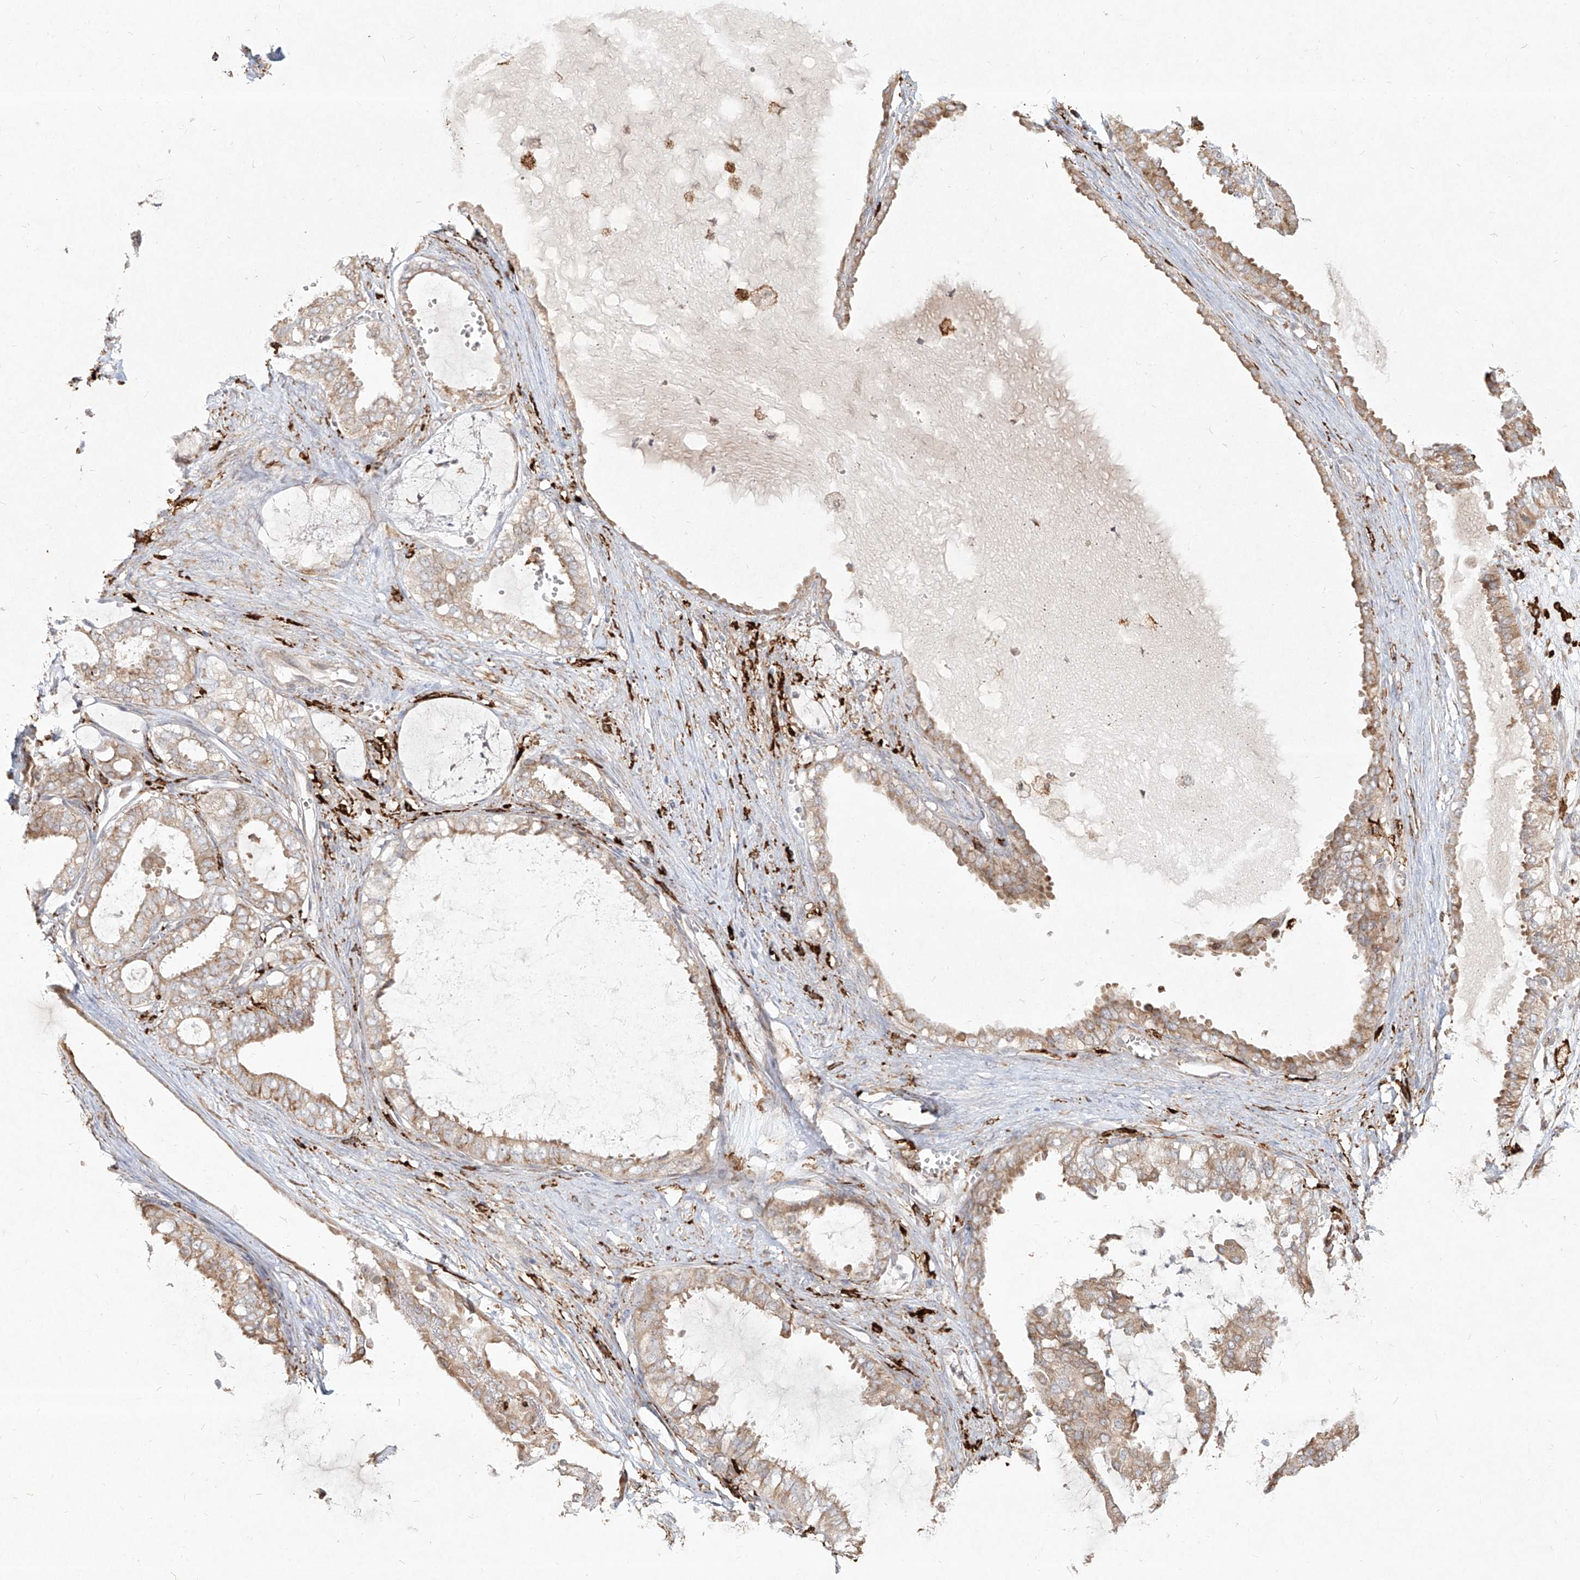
{"staining": {"intensity": "weak", "quantity": ">75%", "location": "cytoplasmic/membranous"}, "tissue": "ovarian cancer", "cell_type": "Tumor cells", "image_type": "cancer", "snomed": [{"axis": "morphology", "description": "Carcinoma, NOS"}, {"axis": "morphology", "description": "Carcinoma, endometroid"}, {"axis": "topography", "description": "Ovary"}], "caption": "Human endometroid carcinoma (ovarian) stained for a protein (brown) reveals weak cytoplasmic/membranous positive positivity in about >75% of tumor cells.", "gene": "CD209", "patient": {"sex": "female", "age": 50}}